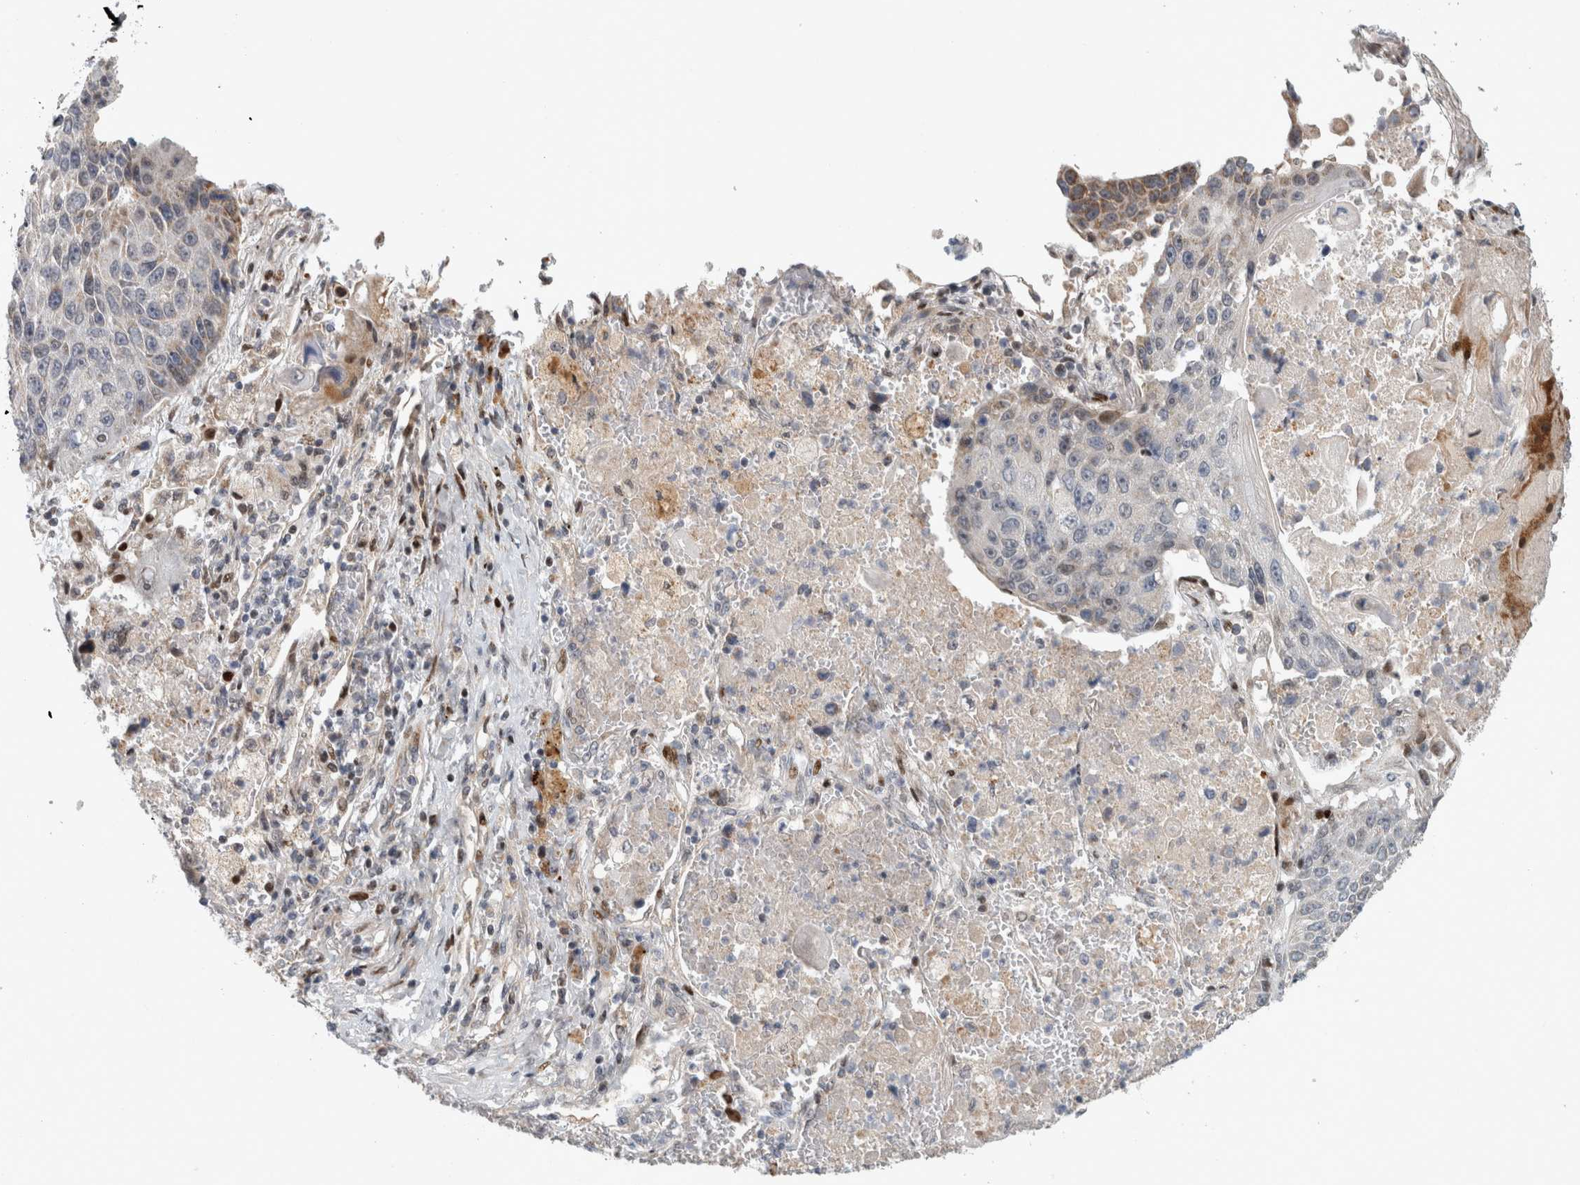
{"staining": {"intensity": "weak", "quantity": "<25%", "location": "cytoplasmic/membranous,nuclear"}, "tissue": "lung cancer", "cell_type": "Tumor cells", "image_type": "cancer", "snomed": [{"axis": "morphology", "description": "Squamous cell carcinoma, NOS"}, {"axis": "topography", "description": "Lung"}], "caption": "Human squamous cell carcinoma (lung) stained for a protein using immunohistochemistry shows no positivity in tumor cells.", "gene": "RBM48", "patient": {"sex": "male", "age": 61}}